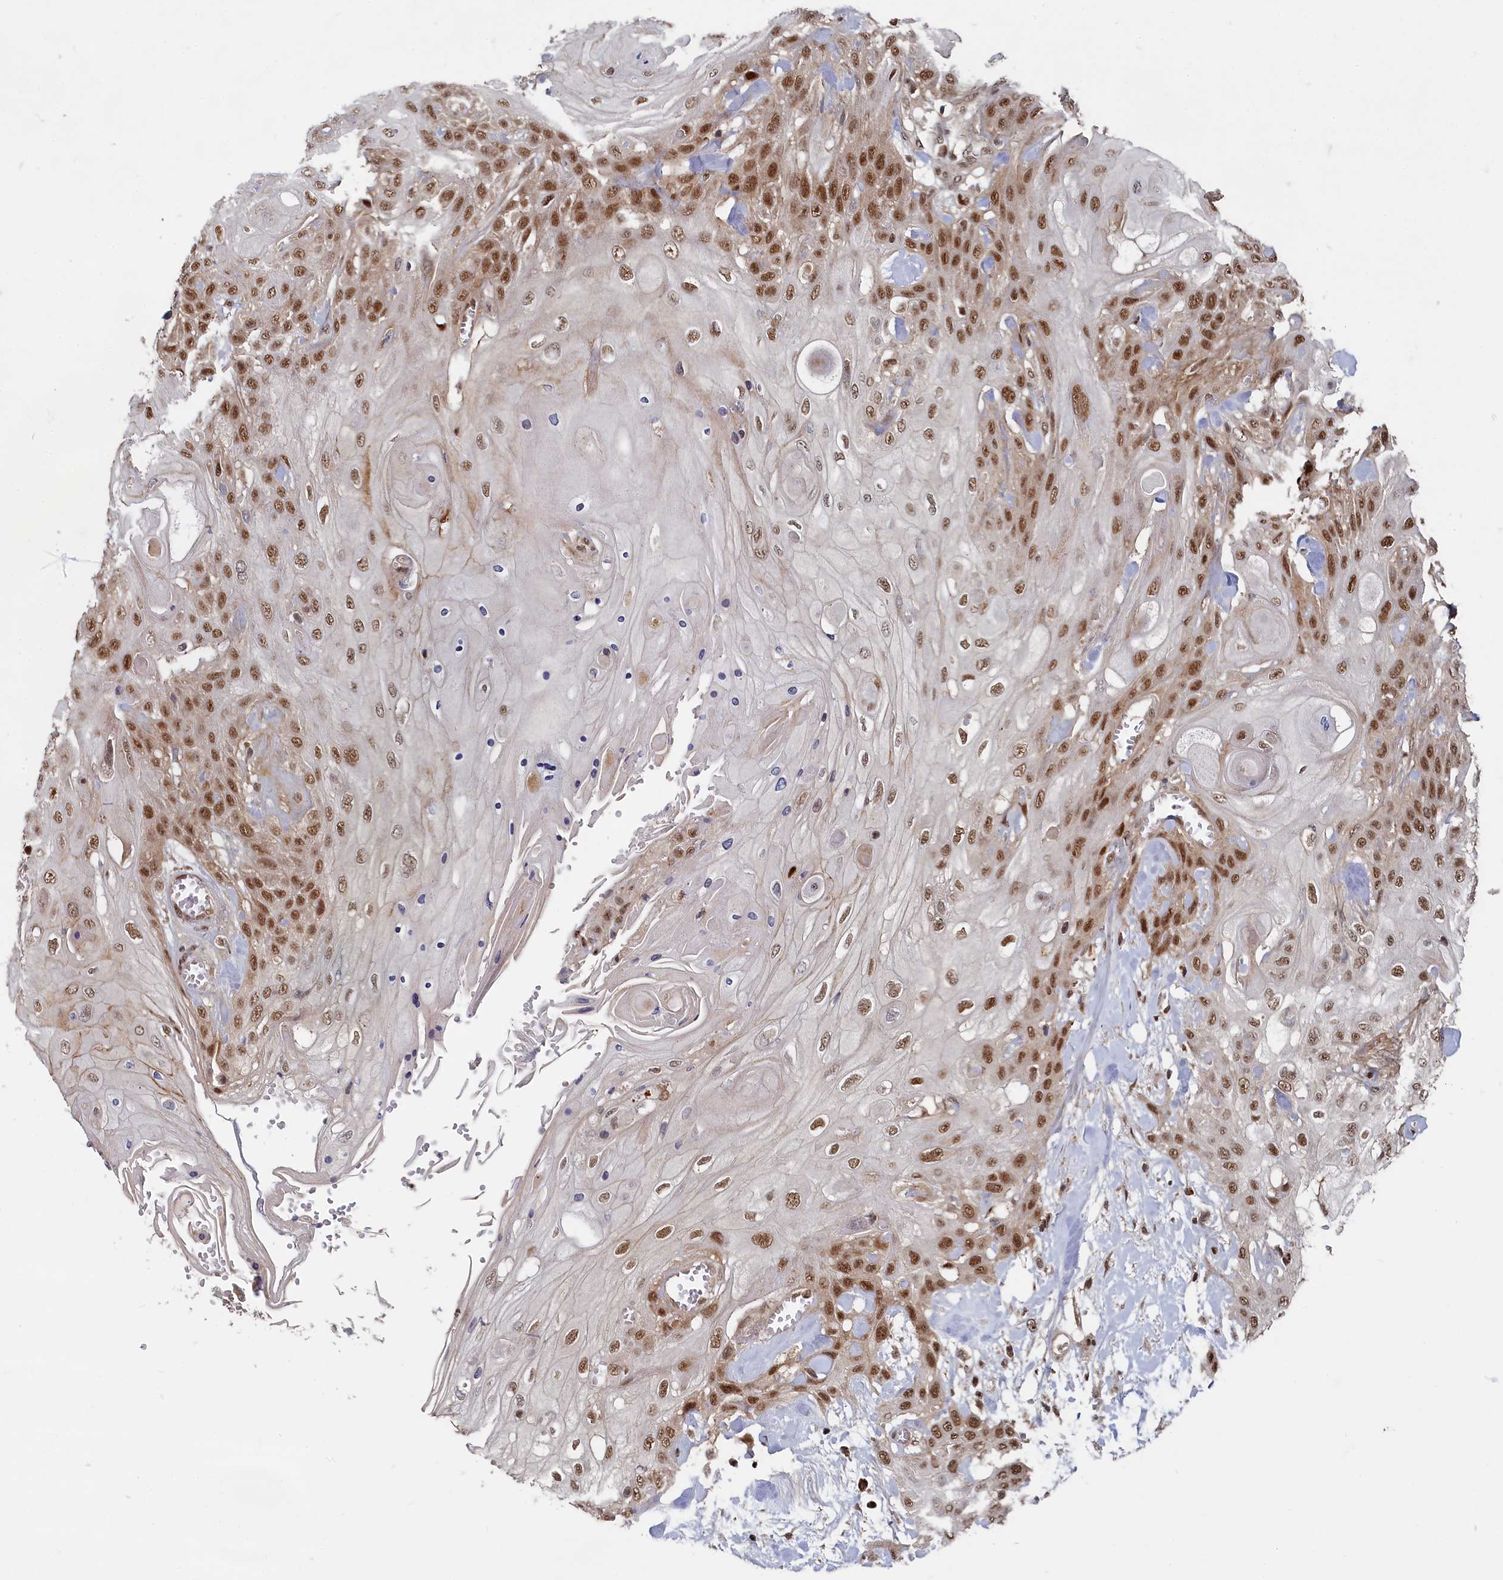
{"staining": {"intensity": "strong", "quantity": "25%-75%", "location": "nuclear"}, "tissue": "head and neck cancer", "cell_type": "Tumor cells", "image_type": "cancer", "snomed": [{"axis": "morphology", "description": "Squamous cell carcinoma, NOS"}, {"axis": "topography", "description": "Head-Neck"}], "caption": "Human squamous cell carcinoma (head and neck) stained with a brown dye exhibits strong nuclear positive expression in approximately 25%-75% of tumor cells.", "gene": "BUB3", "patient": {"sex": "female", "age": 43}}